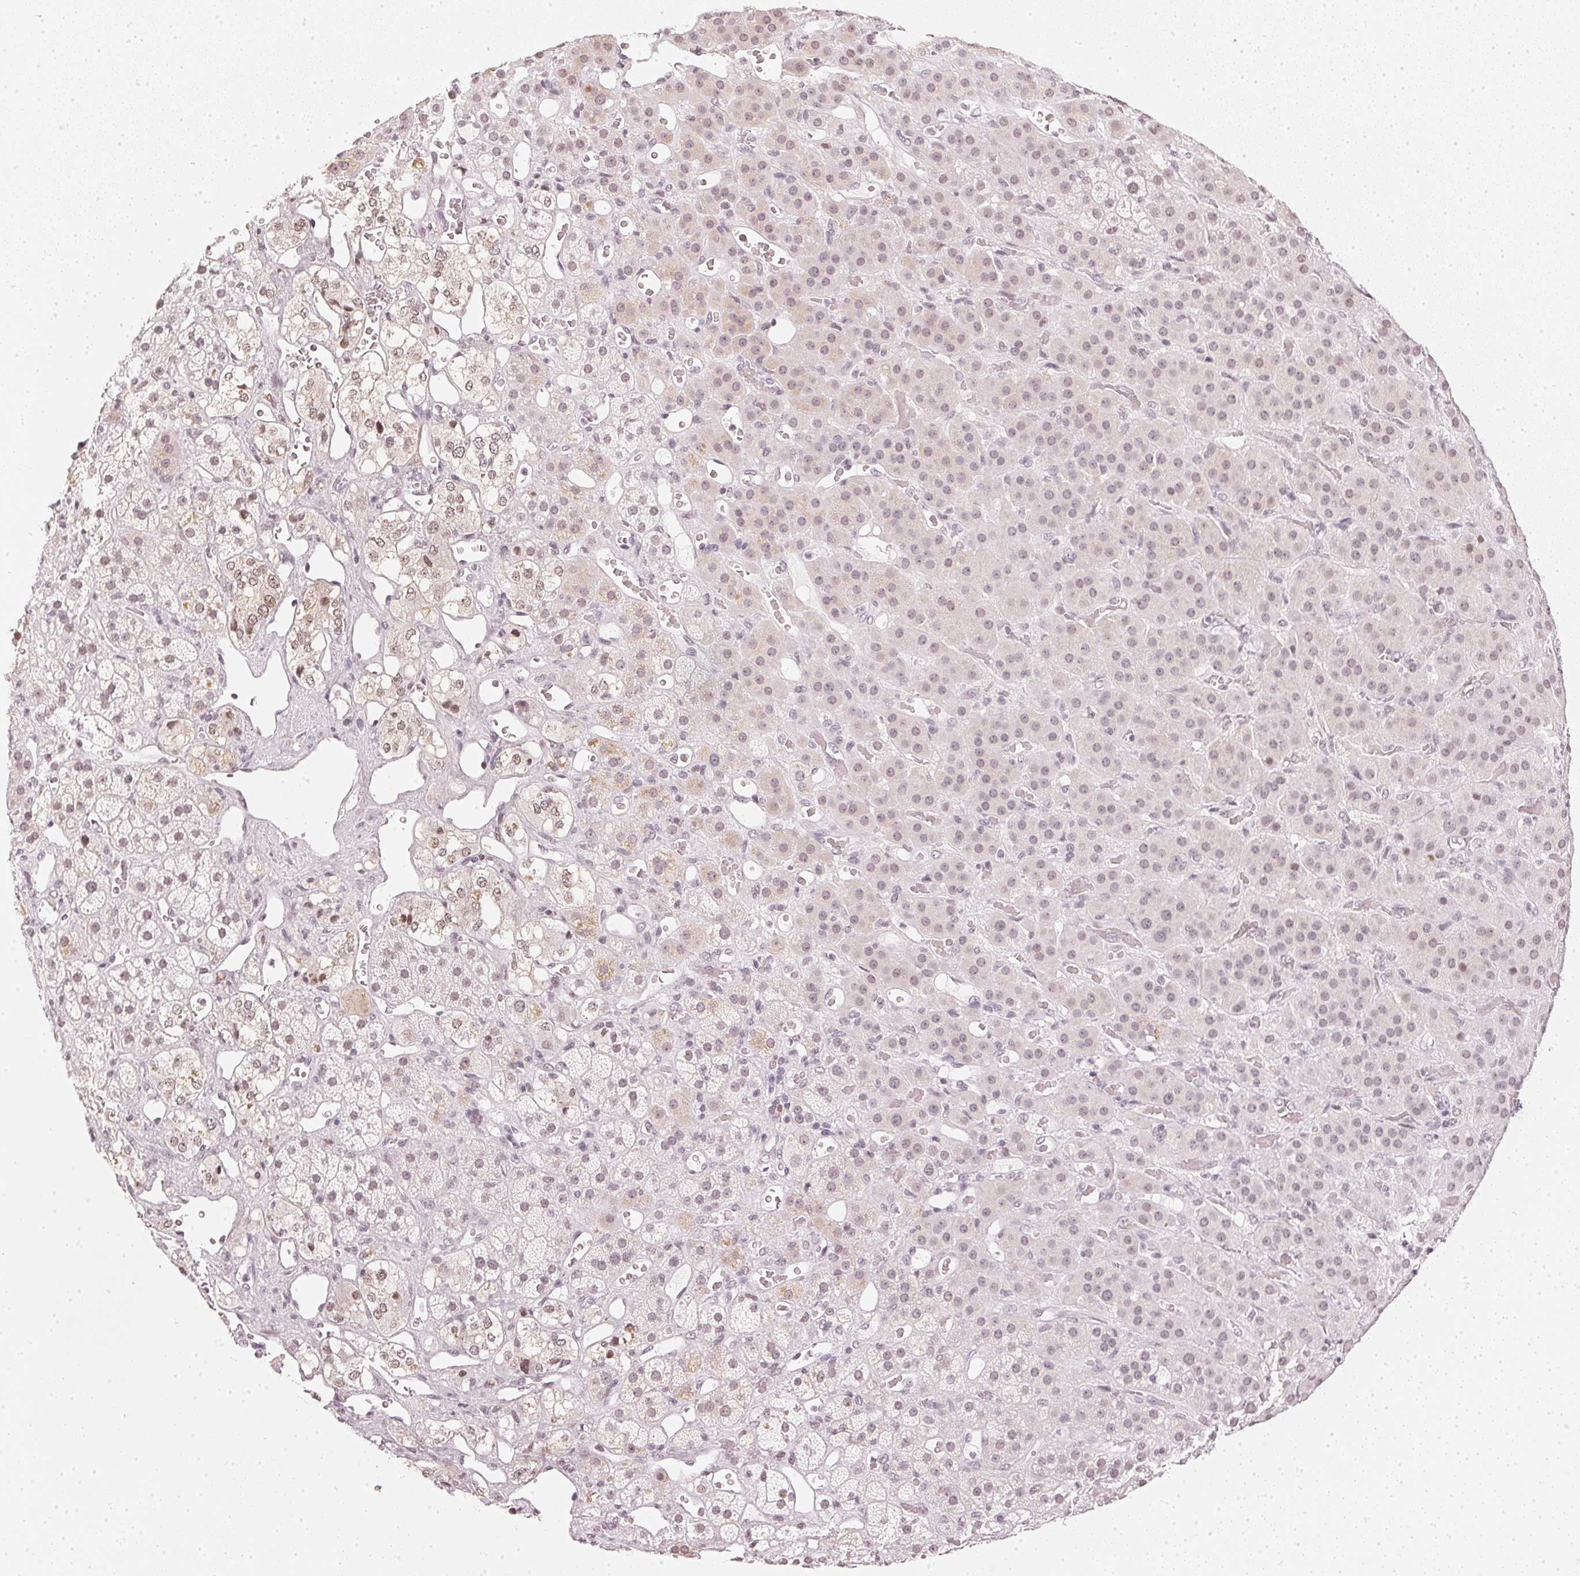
{"staining": {"intensity": "weak", "quantity": ">75%", "location": "nuclear"}, "tissue": "adrenal gland", "cell_type": "Glandular cells", "image_type": "normal", "snomed": [{"axis": "morphology", "description": "Normal tissue, NOS"}, {"axis": "topography", "description": "Adrenal gland"}], "caption": "Approximately >75% of glandular cells in unremarkable human adrenal gland show weak nuclear protein positivity as visualized by brown immunohistochemical staining.", "gene": "DNAJC6", "patient": {"sex": "male", "age": 57}}